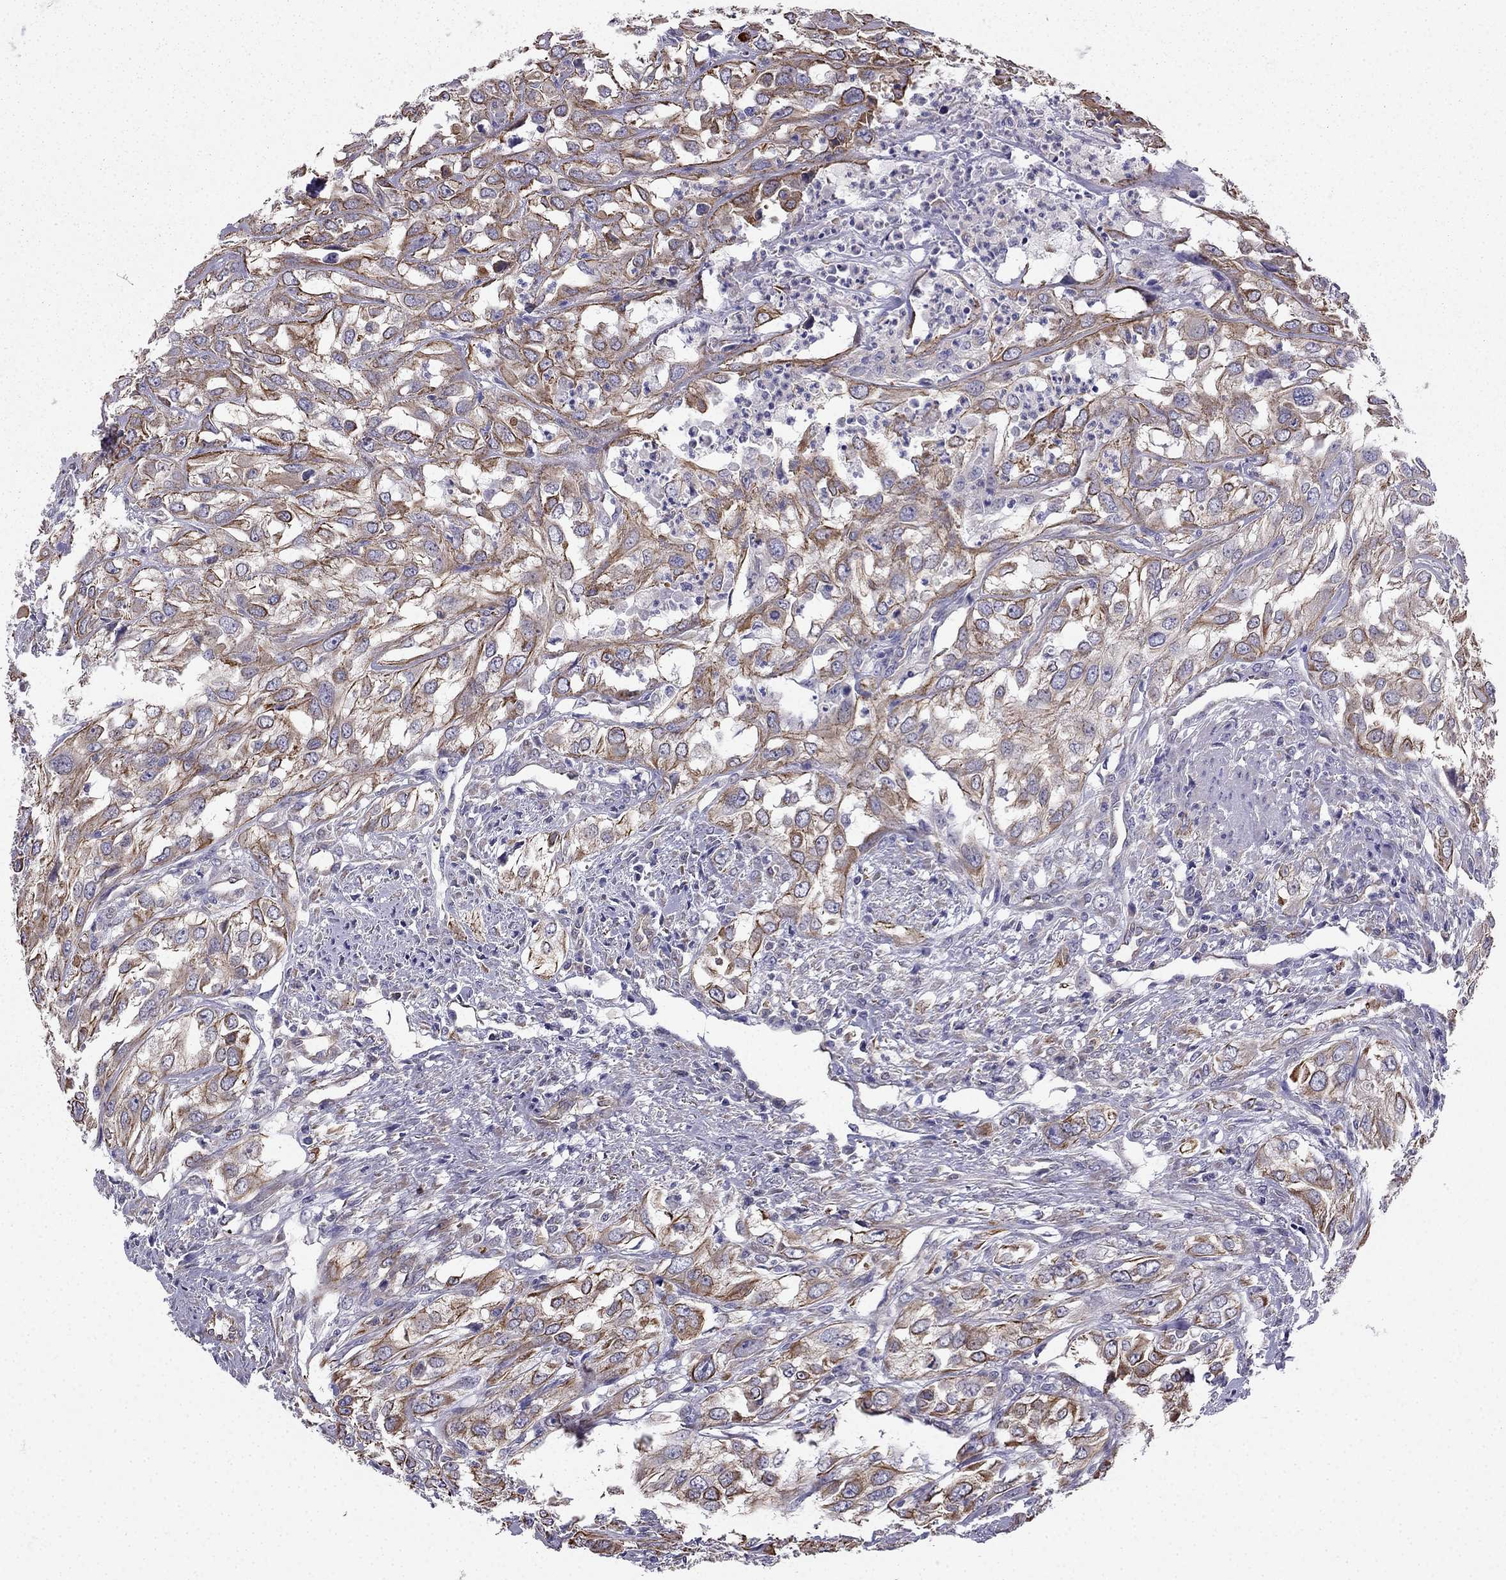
{"staining": {"intensity": "strong", "quantity": "25%-75%", "location": "cytoplasmic/membranous"}, "tissue": "urothelial cancer", "cell_type": "Tumor cells", "image_type": "cancer", "snomed": [{"axis": "morphology", "description": "Urothelial carcinoma, High grade"}, {"axis": "topography", "description": "Urinary bladder"}], "caption": "Protein staining of high-grade urothelial carcinoma tissue demonstrates strong cytoplasmic/membranous positivity in about 25%-75% of tumor cells.", "gene": "ENOX1", "patient": {"sex": "male", "age": 67}}